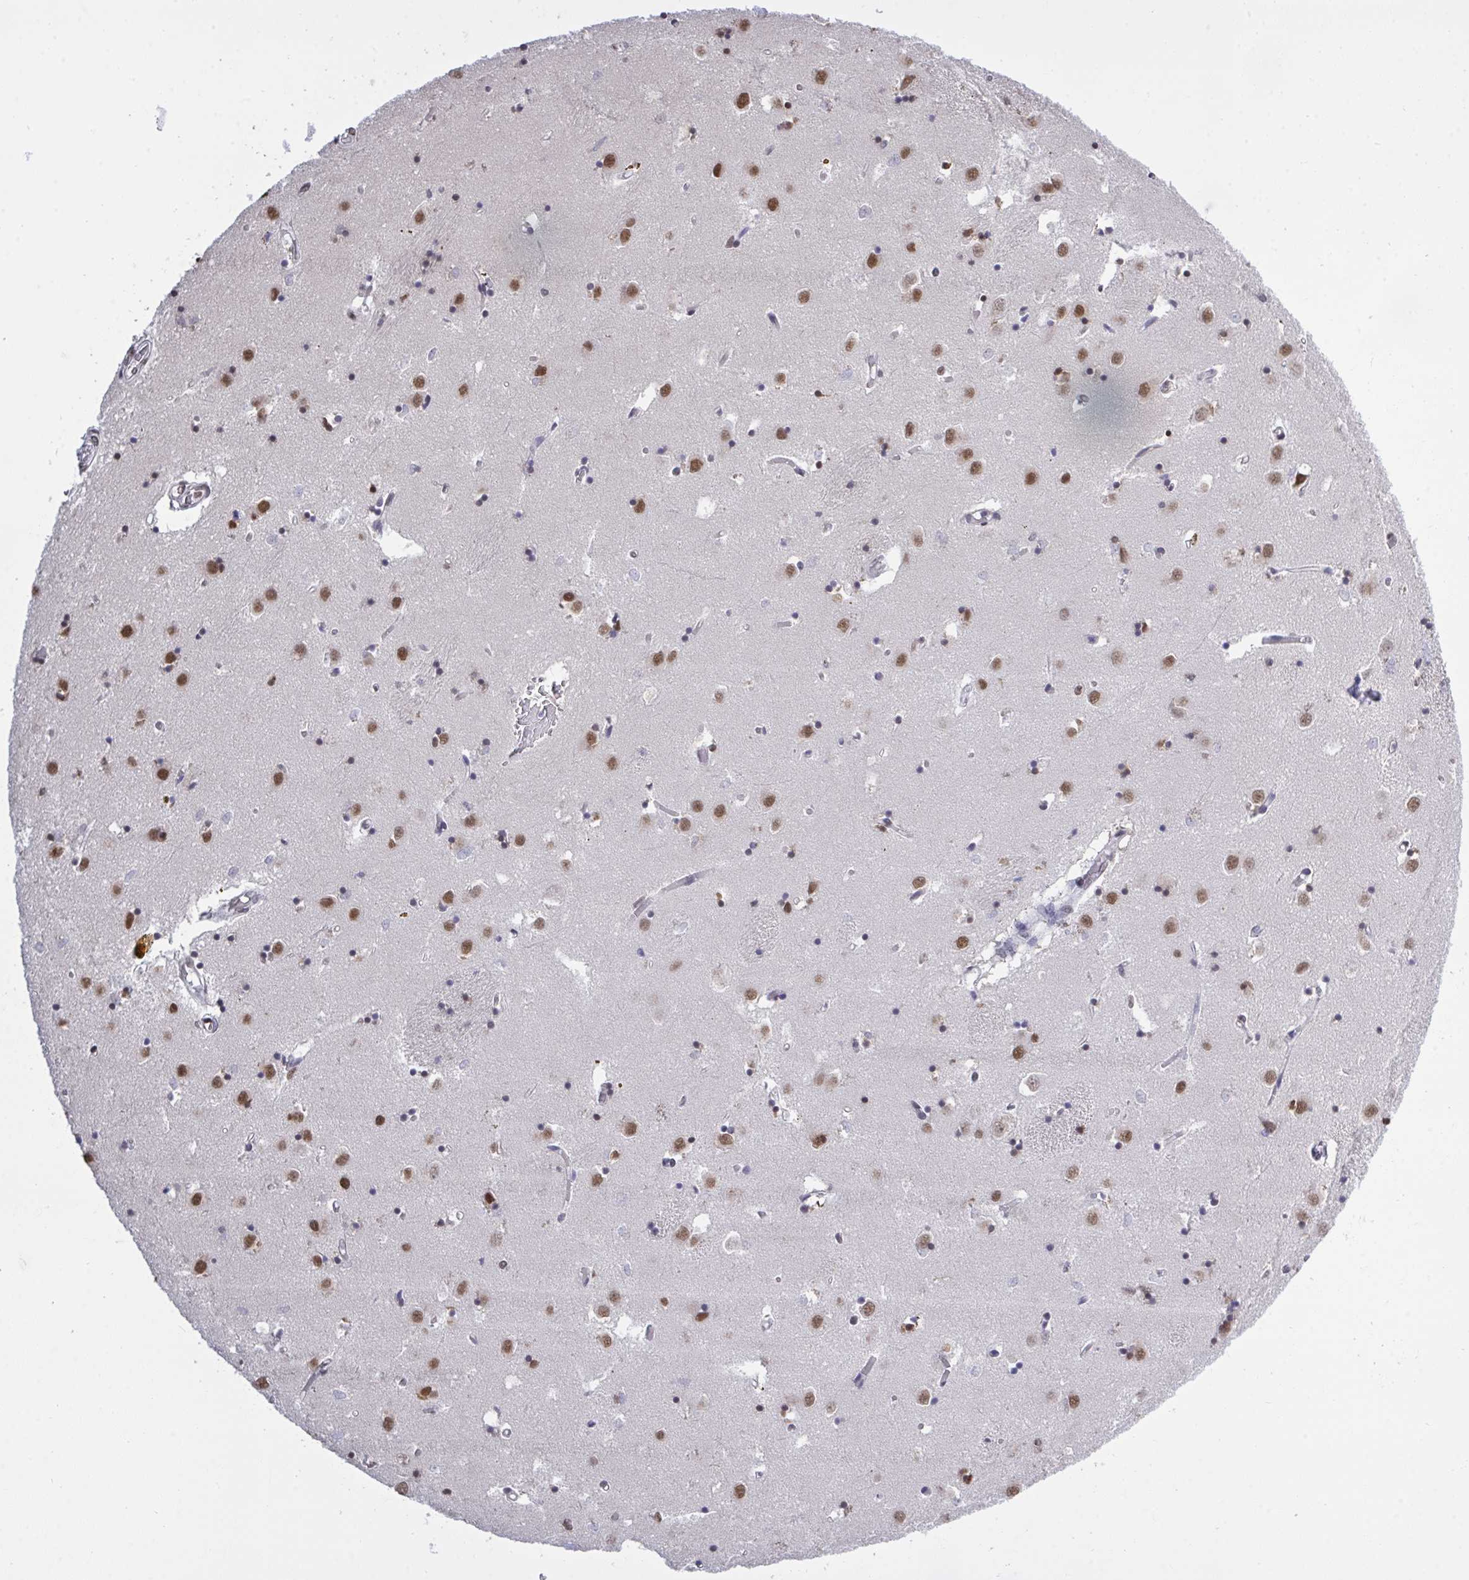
{"staining": {"intensity": "strong", "quantity": "25%-75%", "location": "nuclear"}, "tissue": "caudate", "cell_type": "Glial cells", "image_type": "normal", "snomed": [{"axis": "morphology", "description": "Normal tissue, NOS"}, {"axis": "topography", "description": "Lateral ventricle wall"}], "caption": "Caudate stained with DAB immunohistochemistry demonstrates high levels of strong nuclear staining in about 25%-75% of glial cells. (Brightfield microscopy of DAB IHC at high magnification).", "gene": "HNRNPDL", "patient": {"sex": "male", "age": 70}}